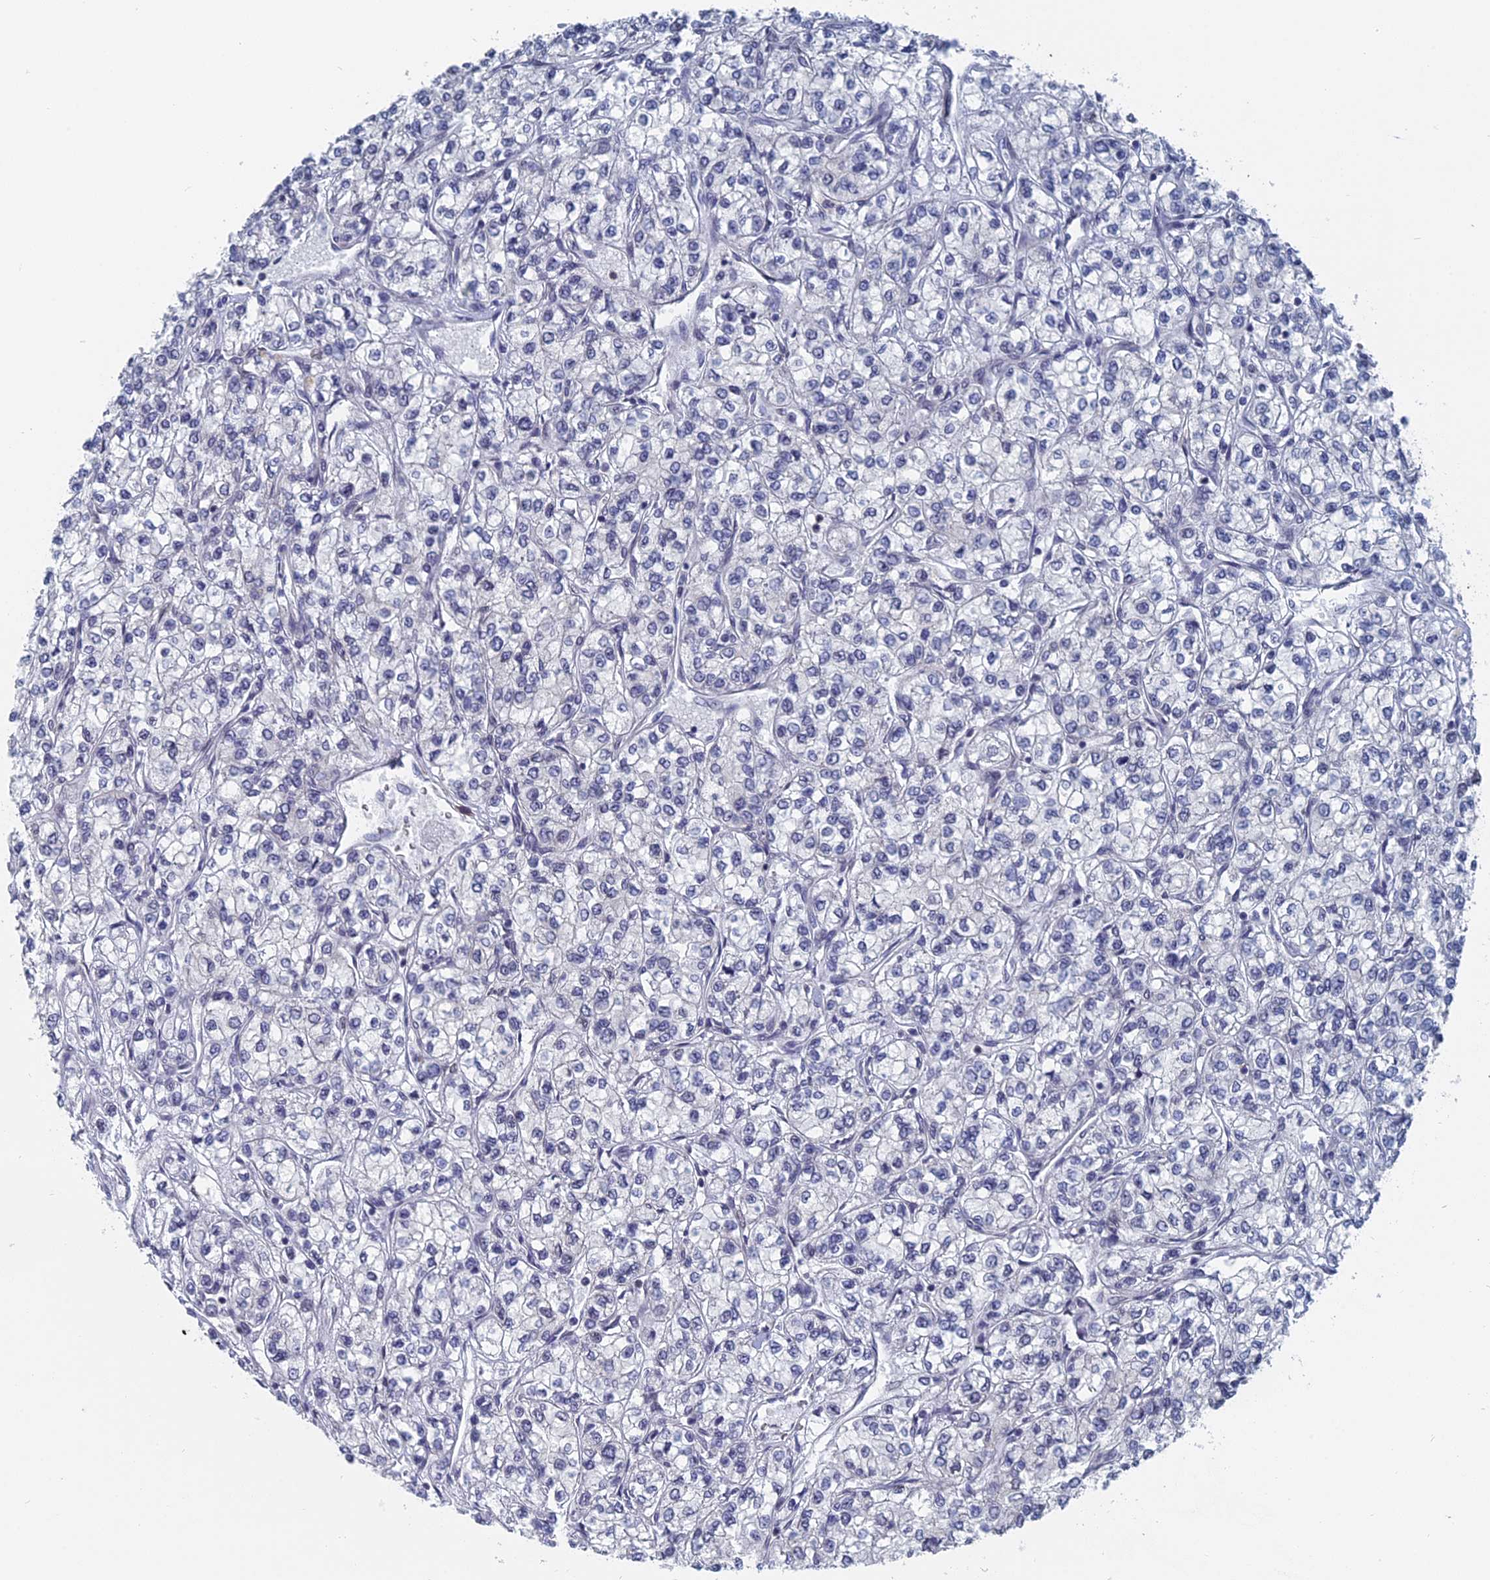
{"staining": {"intensity": "negative", "quantity": "none", "location": "none"}, "tissue": "renal cancer", "cell_type": "Tumor cells", "image_type": "cancer", "snomed": [{"axis": "morphology", "description": "Adenocarcinoma, NOS"}, {"axis": "topography", "description": "Kidney"}], "caption": "Immunohistochemistry micrograph of human renal cancer stained for a protein (brown), which demonstrates no staining in tumor cells. The staining is performed using DAB (3,3'-diaminobenzidine) brown chromogen with nuclei counter-stained in using hematoxylin.", "gene": "MTRF1", "patient": {"sex": "male", "age": 80}}